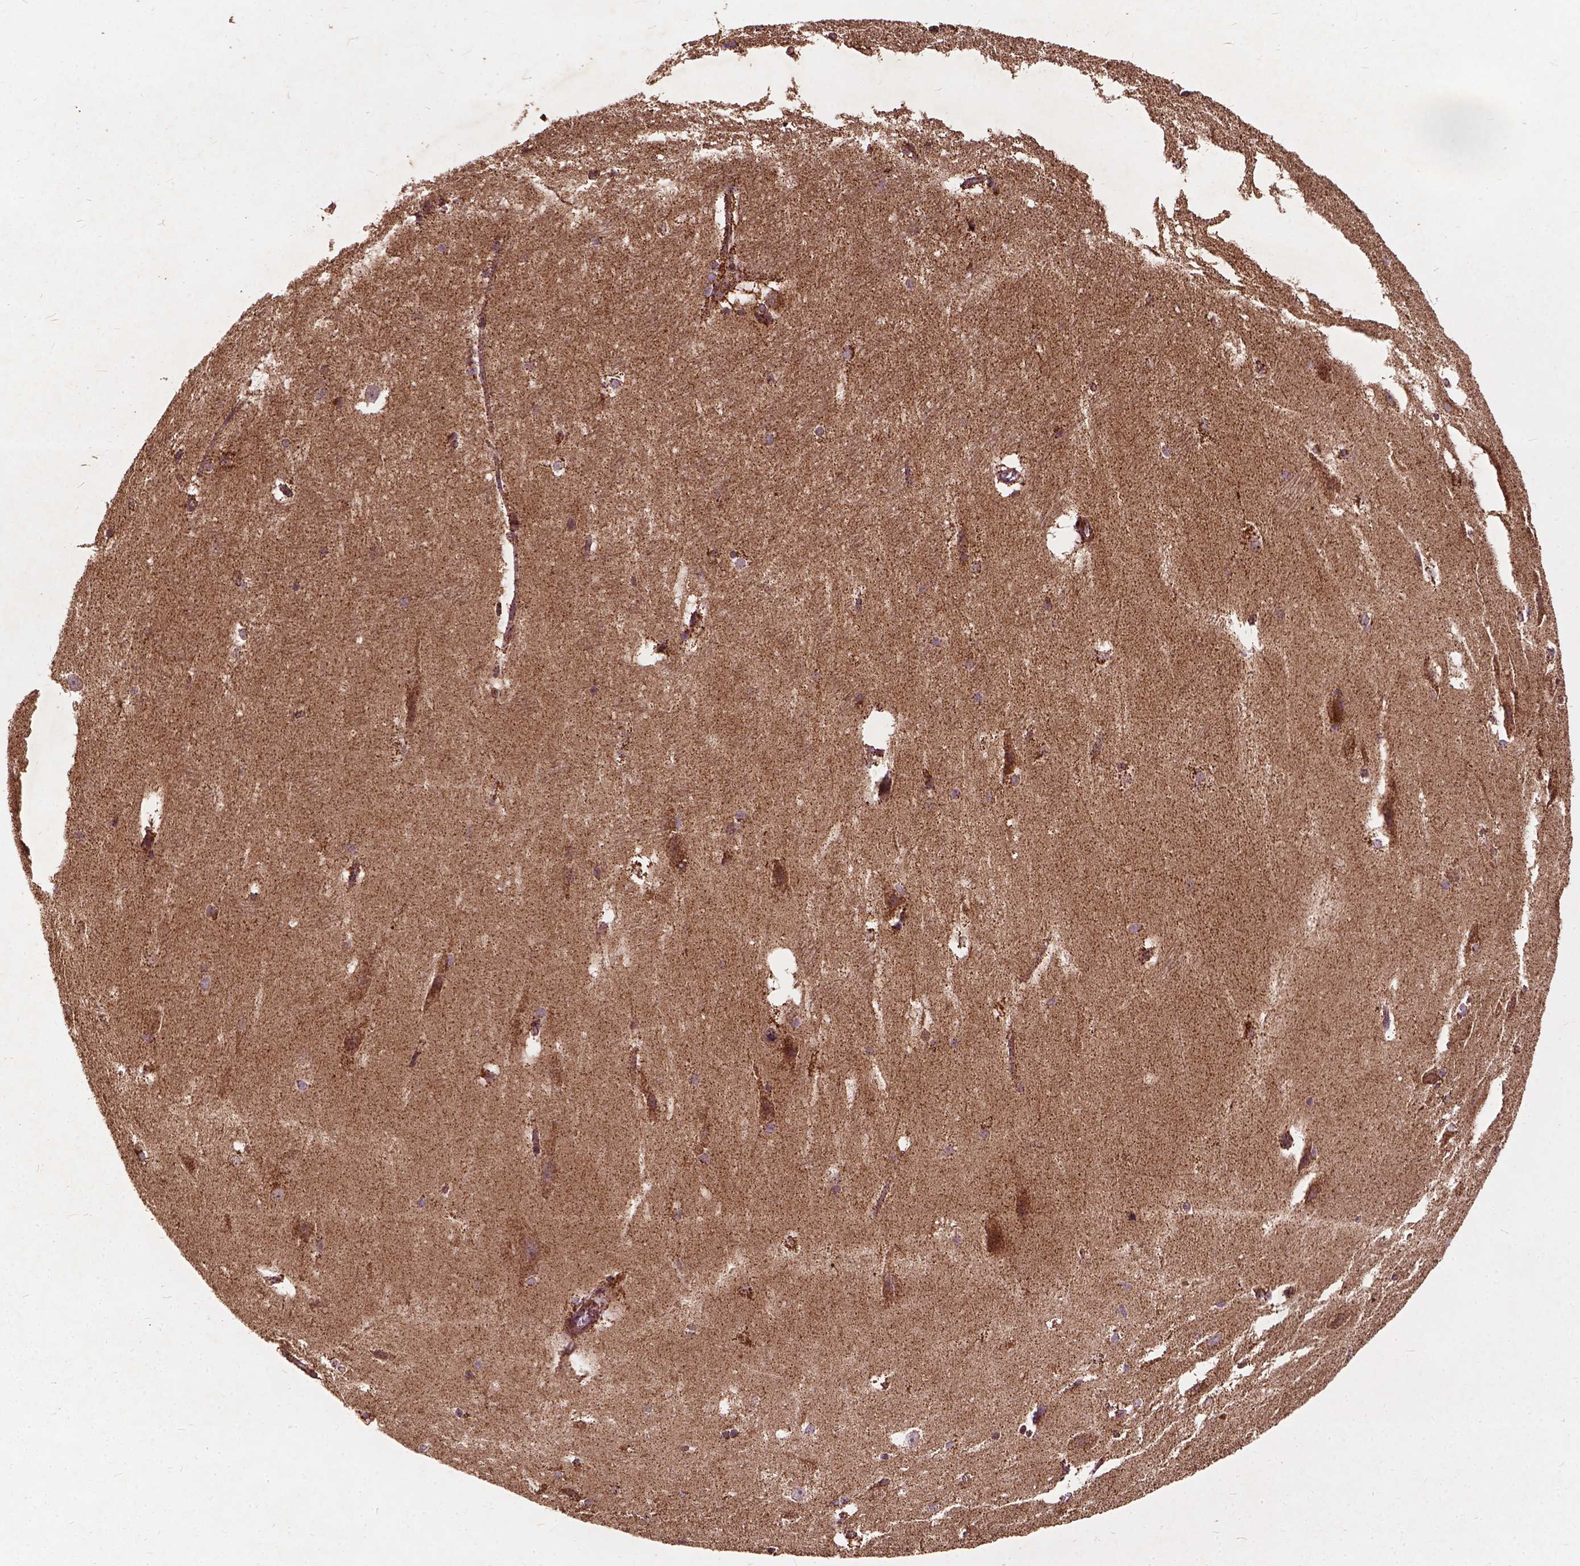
{"staining": {"intensity": "moderate", "quantity": "25%-75%", "location": "cytoplasmic/membranous"}, "tissue": "hippocampus", "cell_type": "Glial cells", "image_type": "normal", "snomed": [{"axis": "morphology", "description": "Normal tissue, NOS"}, {"axis": "topography", "description": "Cerebral cortex"}, {"axis": "topography", "description": "Hippocampus"}], "caption": "Immunohistochemistry photomicrograph of unremarkable hippocampus: human hippocampus stained using immunohistochemistry shows medium levels of moderate protein expression localized specifically in the cytoplasmic/membranous of glial cells, appearing as a cytoplasmic/membranous brown color.", "gene": "UBXN2A", "patient": {"sex": "female", "age": 19}}